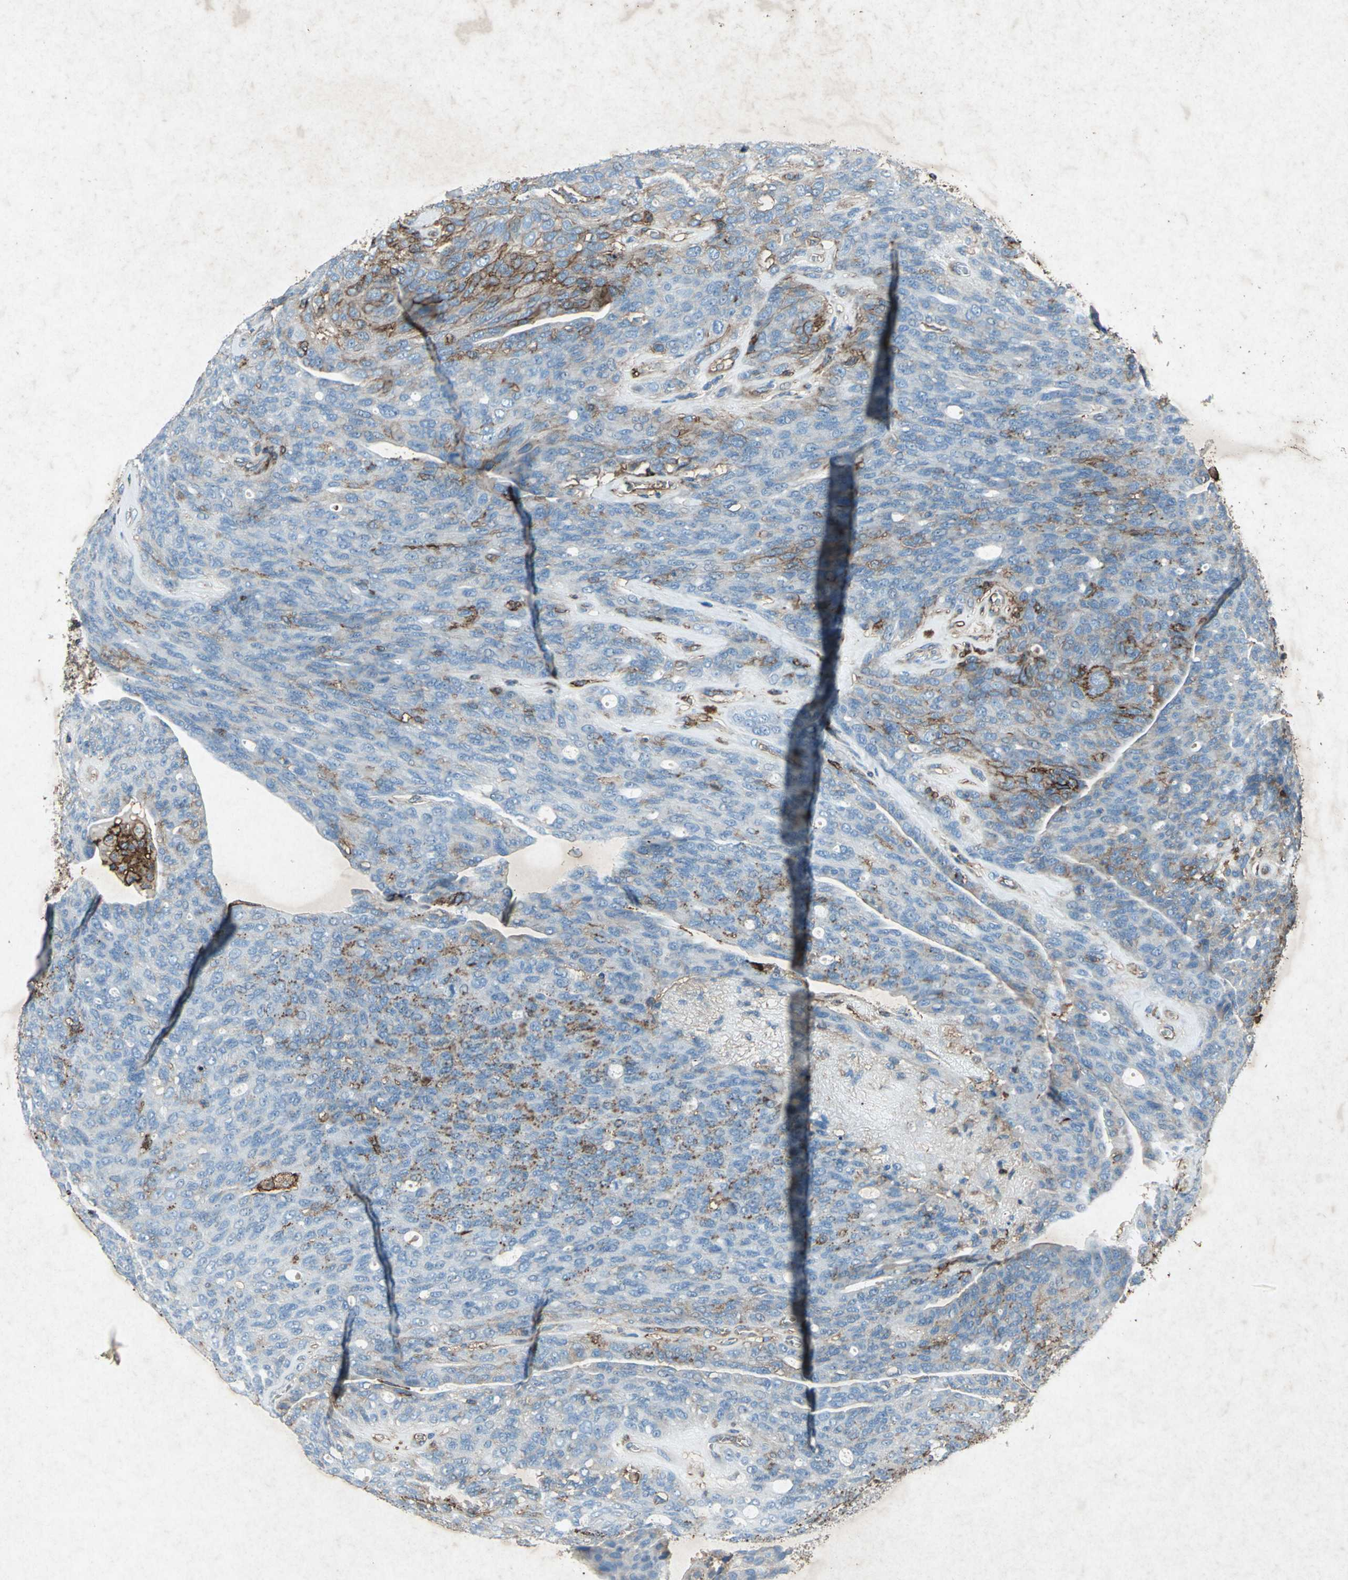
{"staining": {"intensity": "moderate", "quantity": "<25%", "location": "cytoplasmic/membranous"}, "tissue": "ovarian cancer", "cell_type": "Tumor cells", "image_type": "cancer", "snomed": [{"axis": "morphology", "description": "Carcinoma, endometroid"}, {"axis": "topography", "description": "Ovary"}], "caption": "Immunohistochemical staining of ovarian endometroid carcinoma reveals low levels of moderate cytoplasmic/membranous protein expression in about <25% of tumor cells.", "gene": "CCR6", "patient": {"sex": "female", "age": 60}}